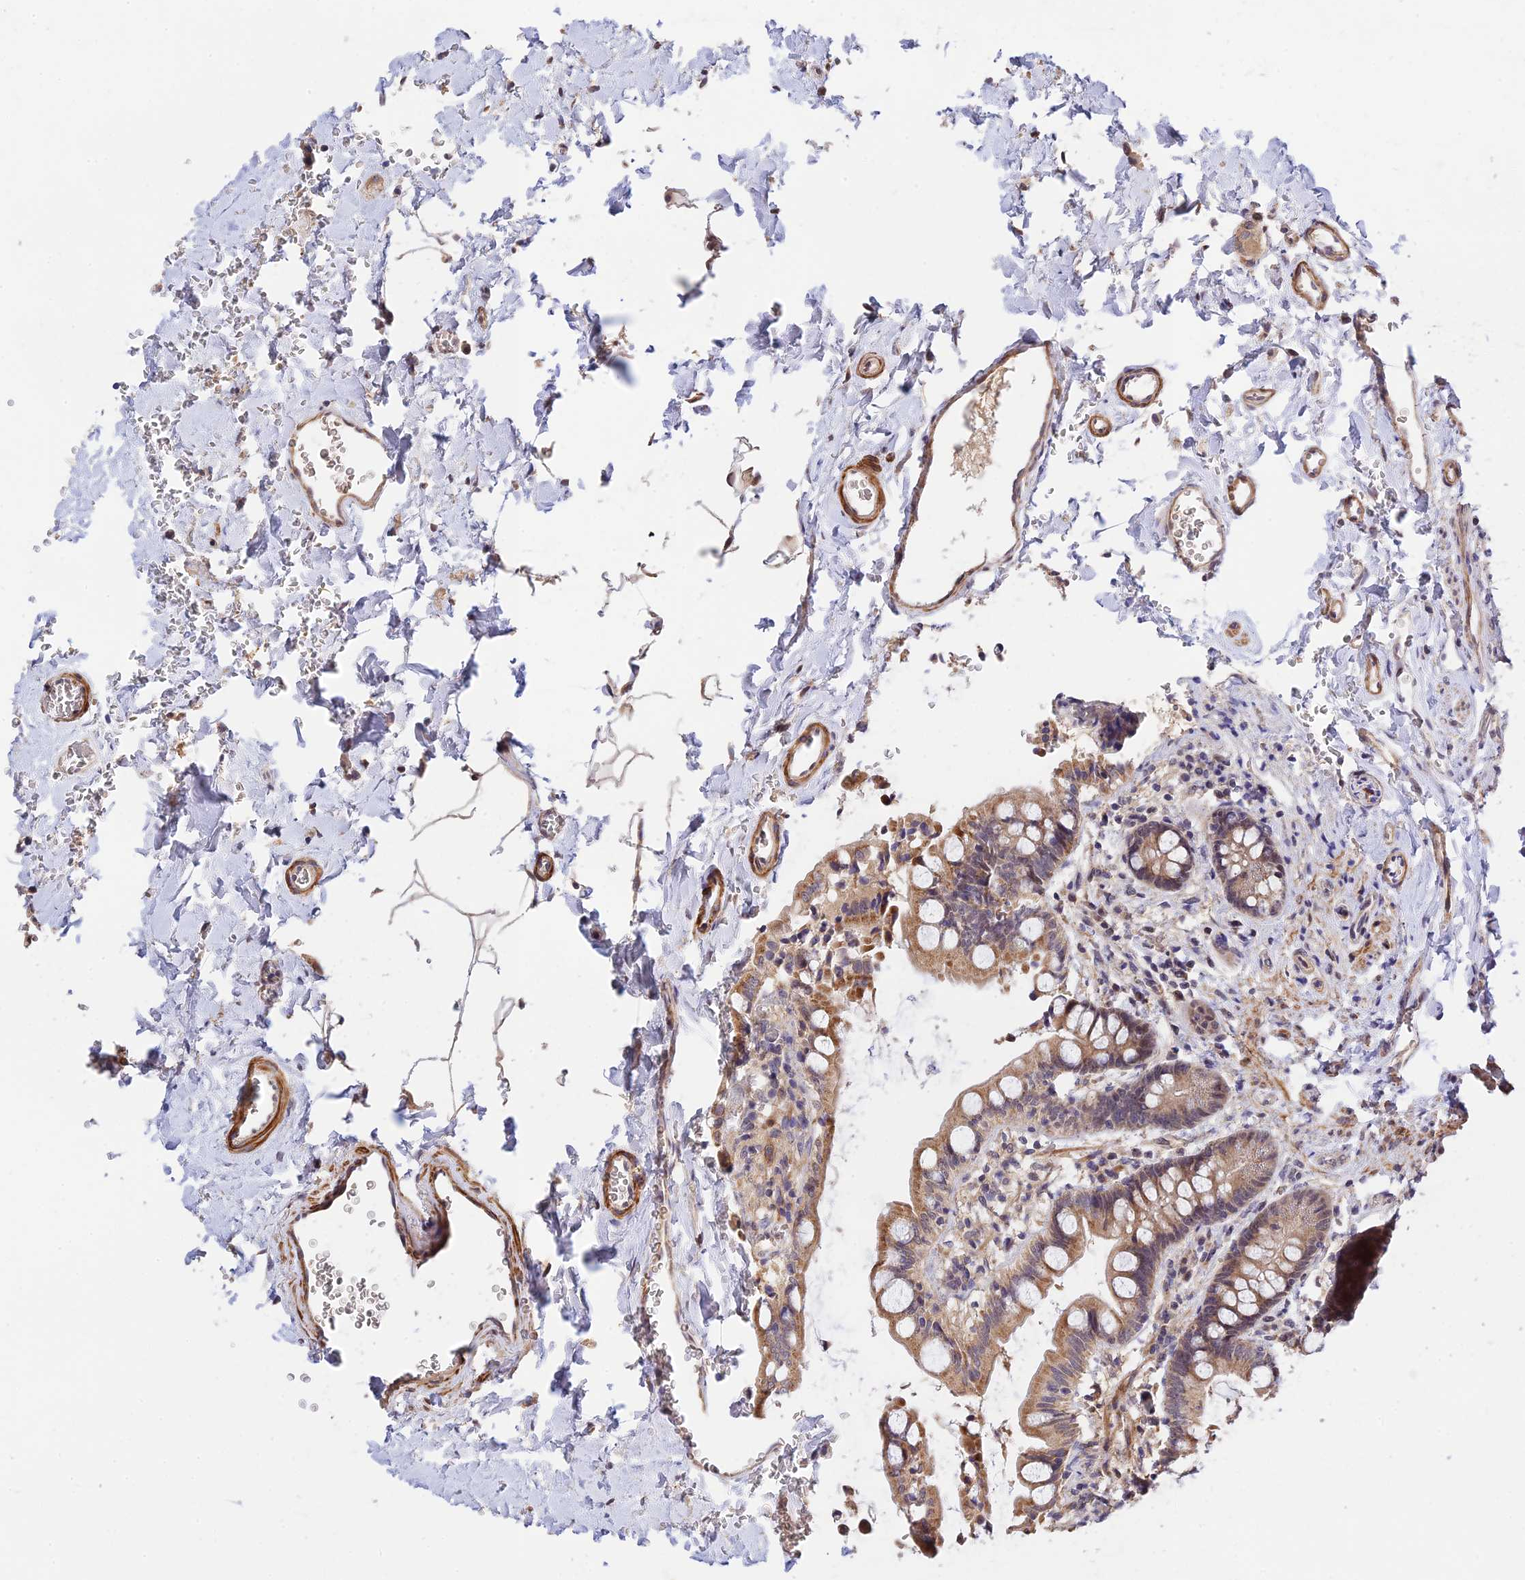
{"staining": {"intensity": "moderate", "quantity": ">75%", "location": "cytoplasmic/membranous"}, "tissue": "small intestine", "cell_type": "Glandular cells", "image_type": "normal", "snomed": [{"axis": "morphology", "description": "Normal tissue, NOS"}, {"axis": "topography", "description": "Small intestine"}], "caption": "Protein expression analysis of unremarkable human small intestine reveals moderate cytoplasmic/membranous expression in about >75% of glandular cells. (brown staining indicates protein expression, while blue staining denotes nuclei).", "gene": "CWH43", "patient": {"sex": "male", "age": 52}}